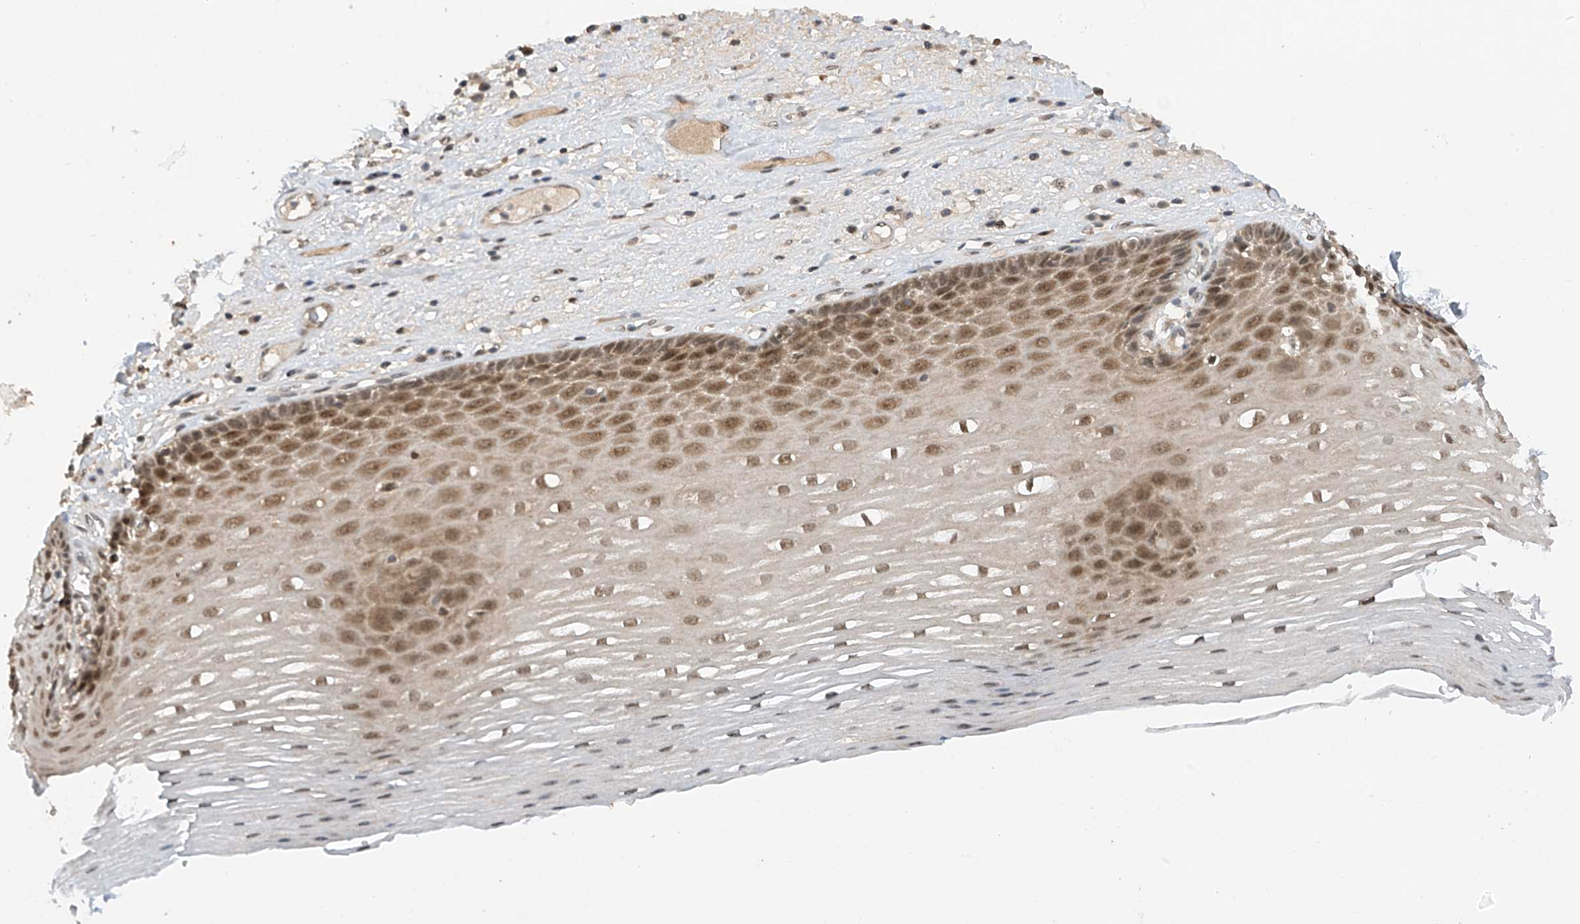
{"staining": {"intensity": "moderate", "quantity": ">75%", "location": "nuclear"}, "tissue": "esophagus", "cell_type": "Squamous epithelial cells", "image_type": "normal", "snomed": [{"axis": "morphology", "description": "Normal tissue, NOS"}, {"axis": "topography", "description": "Esophagus"}], "caption": "Moderate nuclear staining is seen in approximately >75% of squamous epithelial cells in normal esophagus.", "gene": "RPAIN", "patient": {"sex": "male", "age": 62}}